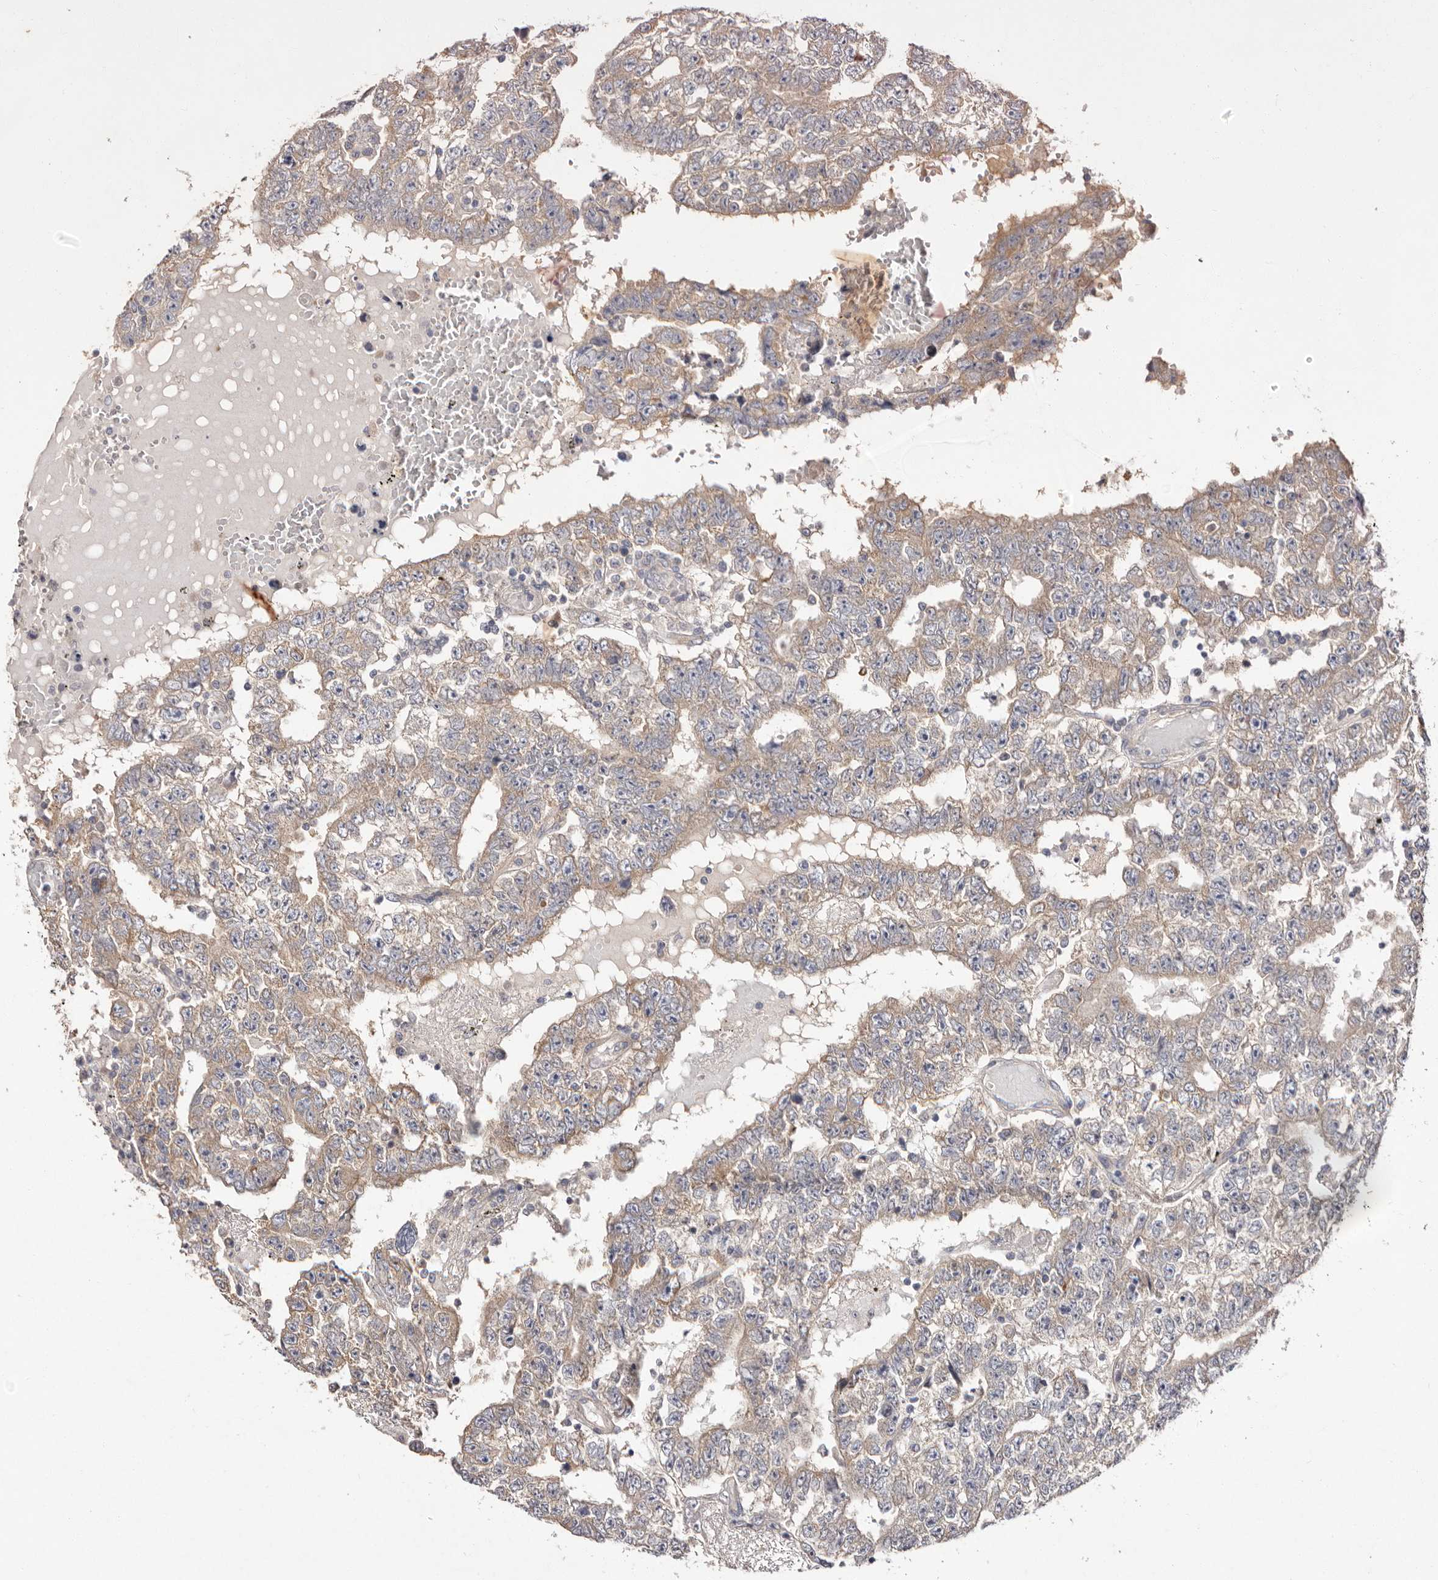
{"staining": {"intensity": "weak", "quantity": "25%-75%", "location": "cytoplasmic/membranous"}, "tissue": "testis cancer", "cell_type": "Tumor cells", "image_type": "cancer", "snomed": [{"axis": "morphology", "description": "Carcinoma, Embryonal, NOS"}, {"axis": "topography", "description": "Testis"}], "caption": "About 25%-75% of tumor cells in embryonal carcinoma (testis) exhibit weak cytoplasmic/membranous protein staining as visualized by brown immunohistochemical staining.", "gene": "FAM167B", "patient": {"sex": "male", "age": 25}}